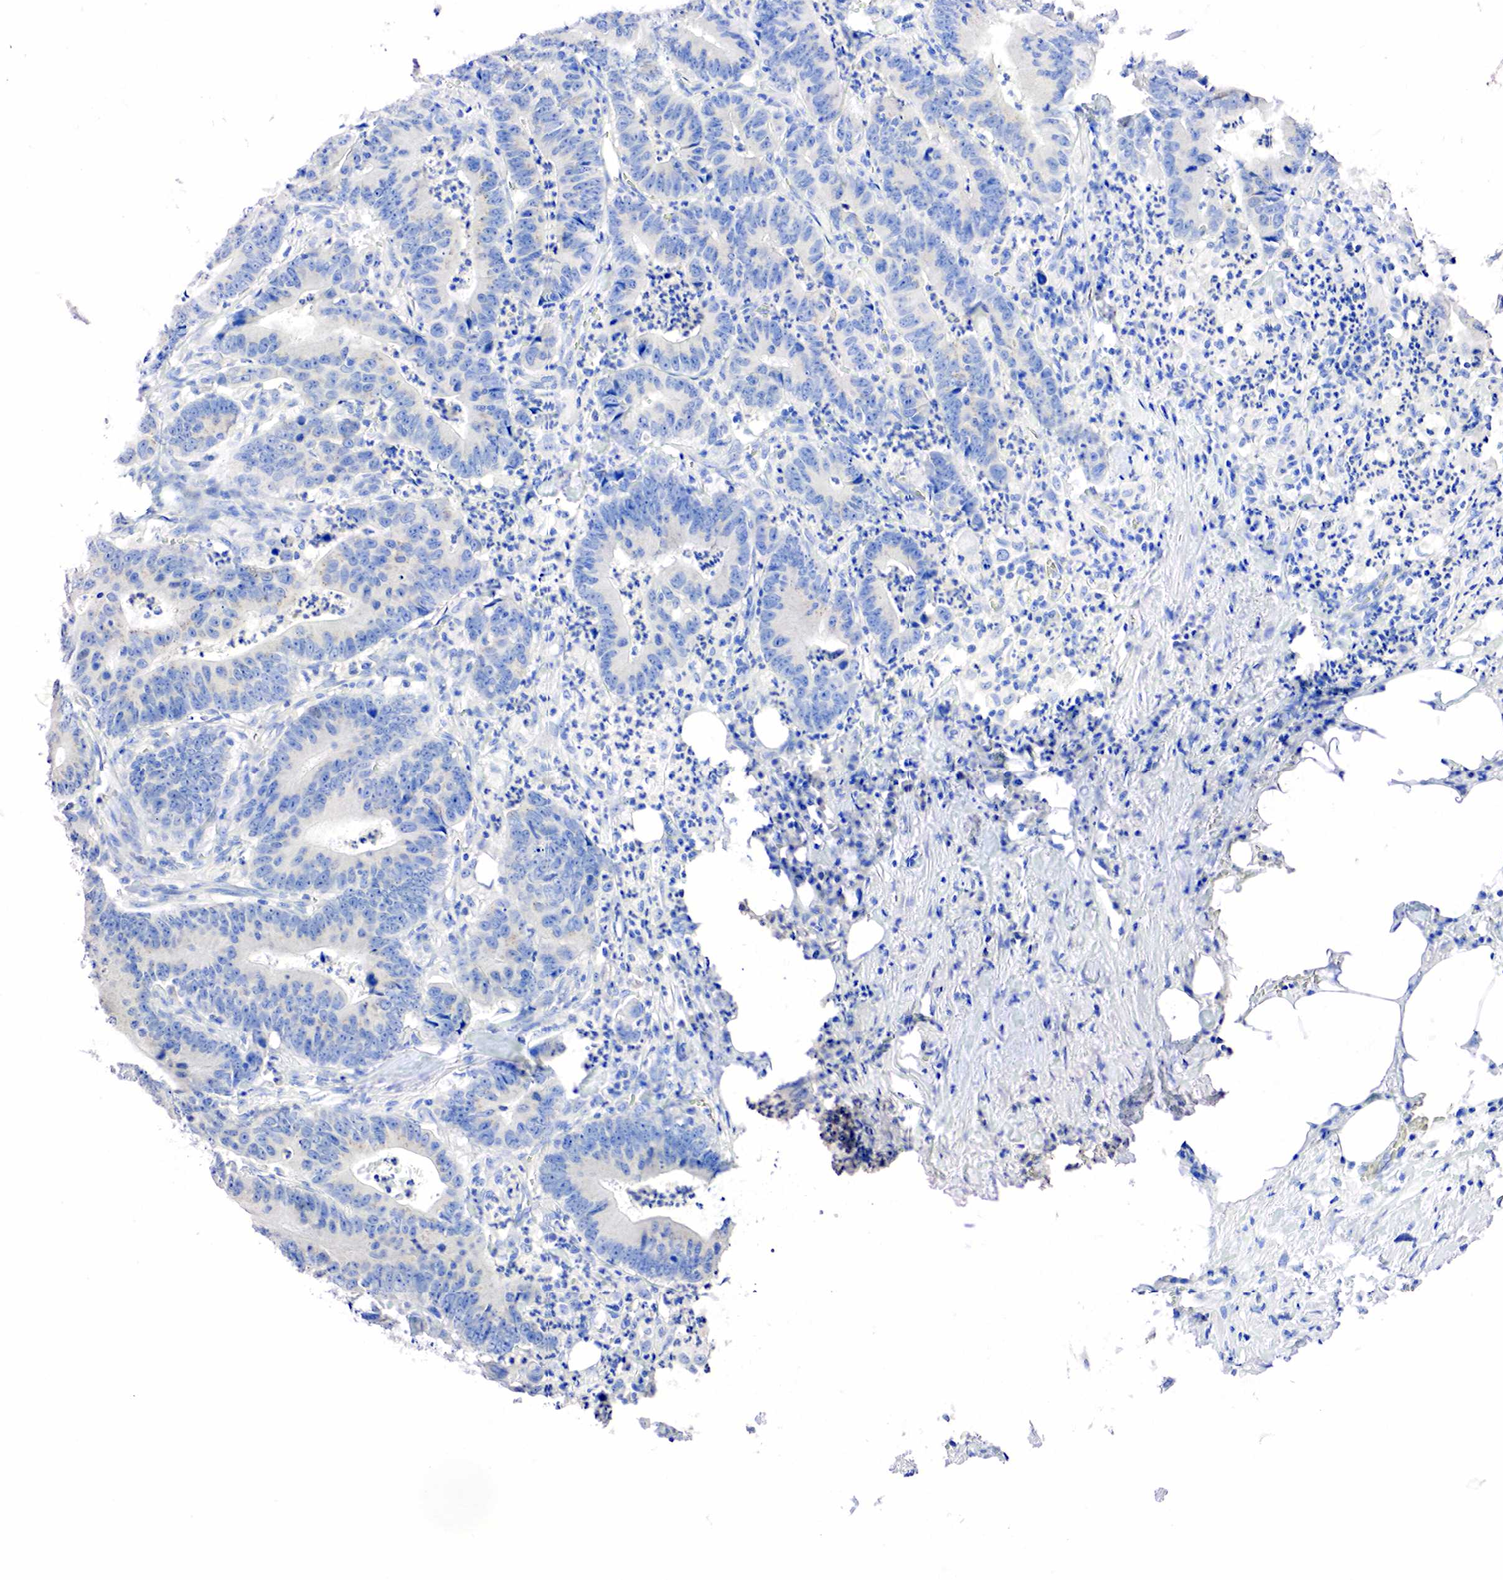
{"staining": {"intensity": "weak", "quantity": "<25%", "location": "cytoplasmic/membranous"}, "tissue": "colorectal cancer", "cell_type": "Tumor cells", "image_type": "cancer", "snomed": [{"axis": "morphology", "description": "Adenocarcinoma, NOS"}, {"axis": "topography", "description": "Colon"}], "caption": "A photomicrograph of human colorectal cancer (adenocarcinoma) is negative for staining in tumor cells.", "gene": "SST", "patient": {"sex": "female", "age": 76}}